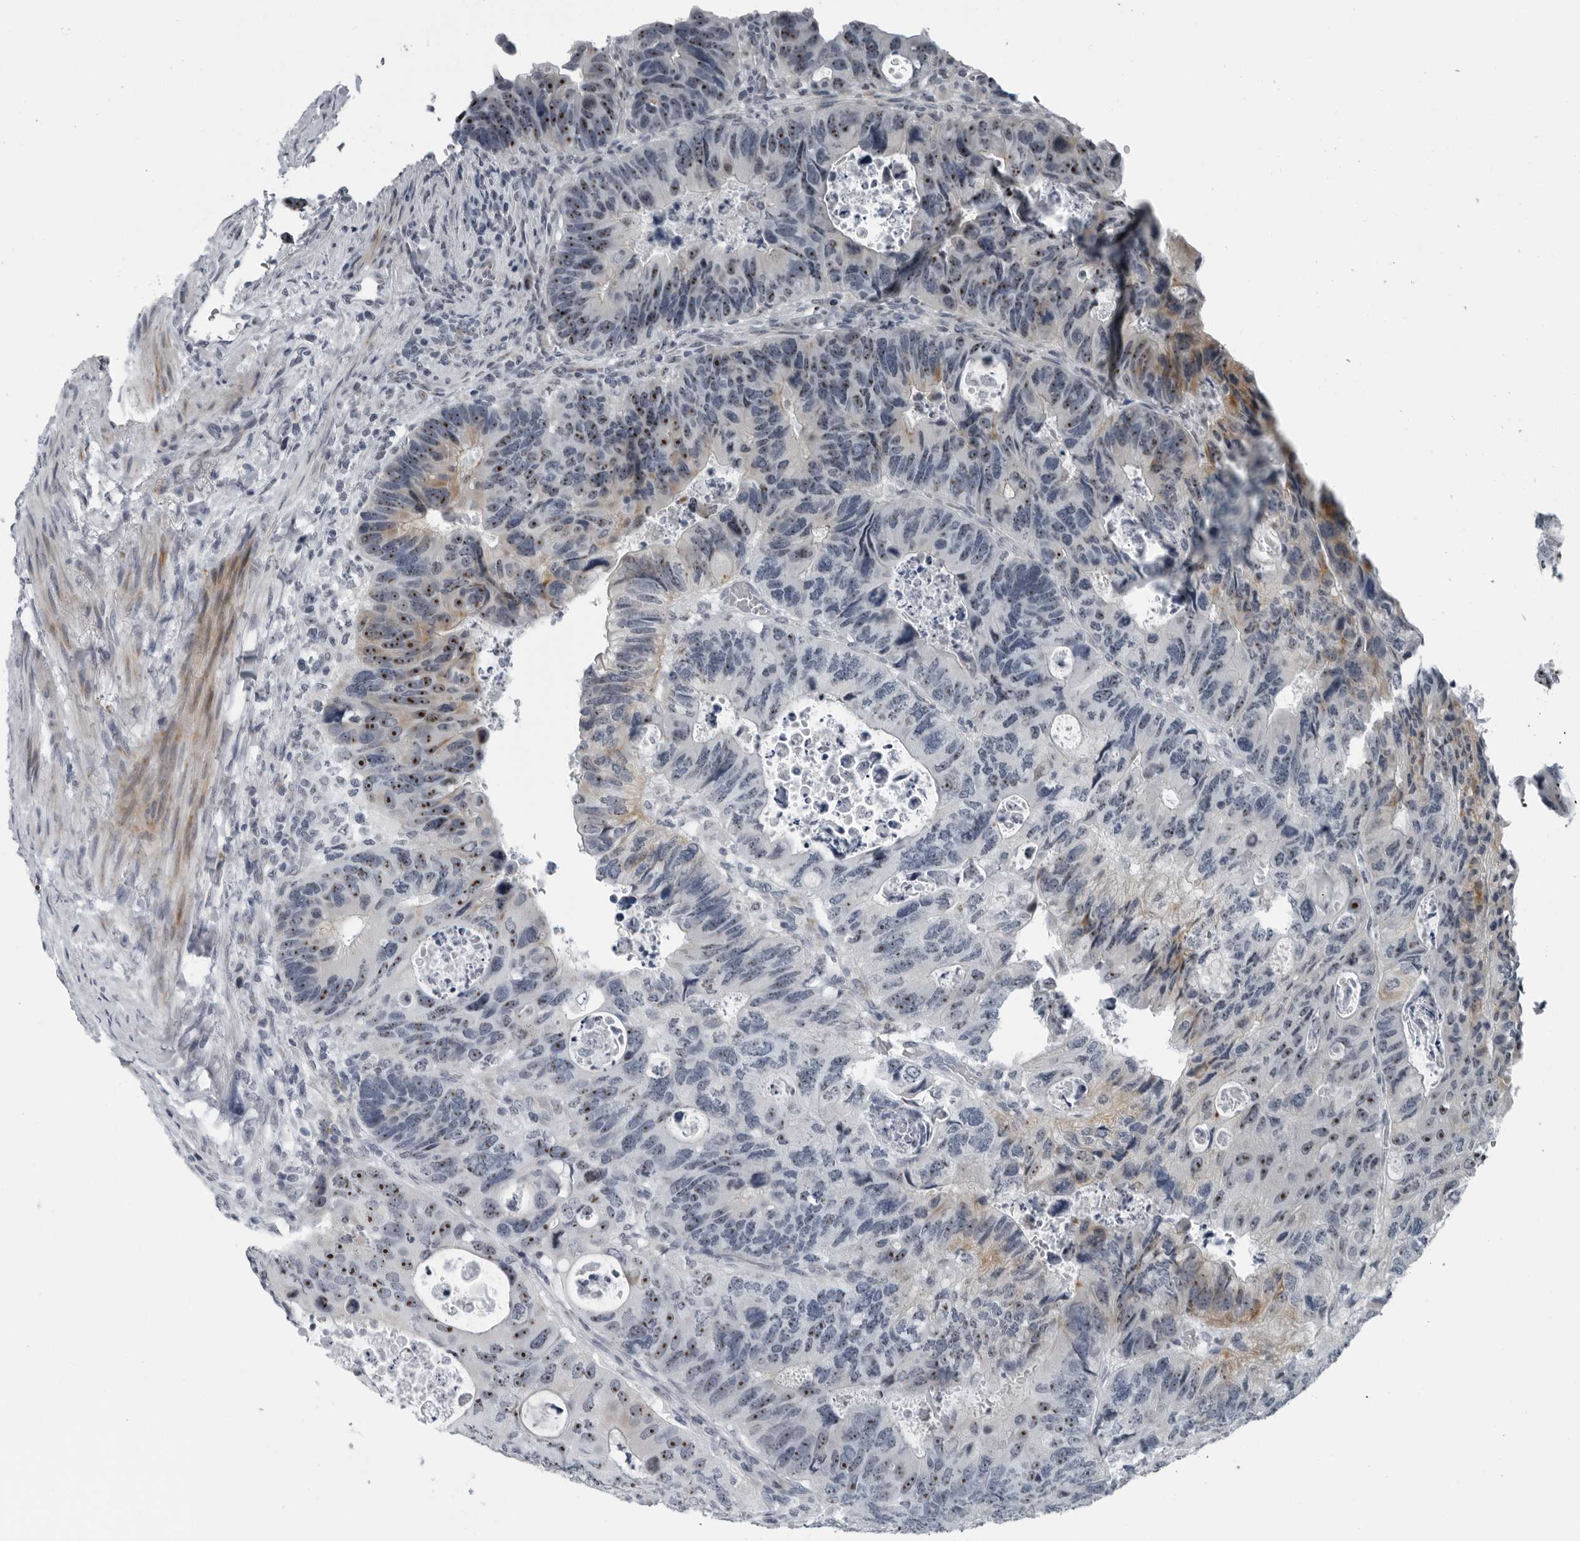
{"staining": {"intensity": "strong", "quantity": ">75%", "location": "nuclear"}, "tissue": "colorectal cancer", "cell_type": "Tumor cells", "image_type": "cancer", "snomed": [{"axis": "morphology", "description": "Adenocarcinoma, NOS"}, {"axis": "topography", "description": "Rectum"}], "caption": "Adenocarcinoma (colorectal) was stained to show a protein in brown. There is high levels of strong nuclear expression in approximately >75% of tumor cells.", "gene": "PDCD11", "patient": {"sex": "male", "age": 59}}